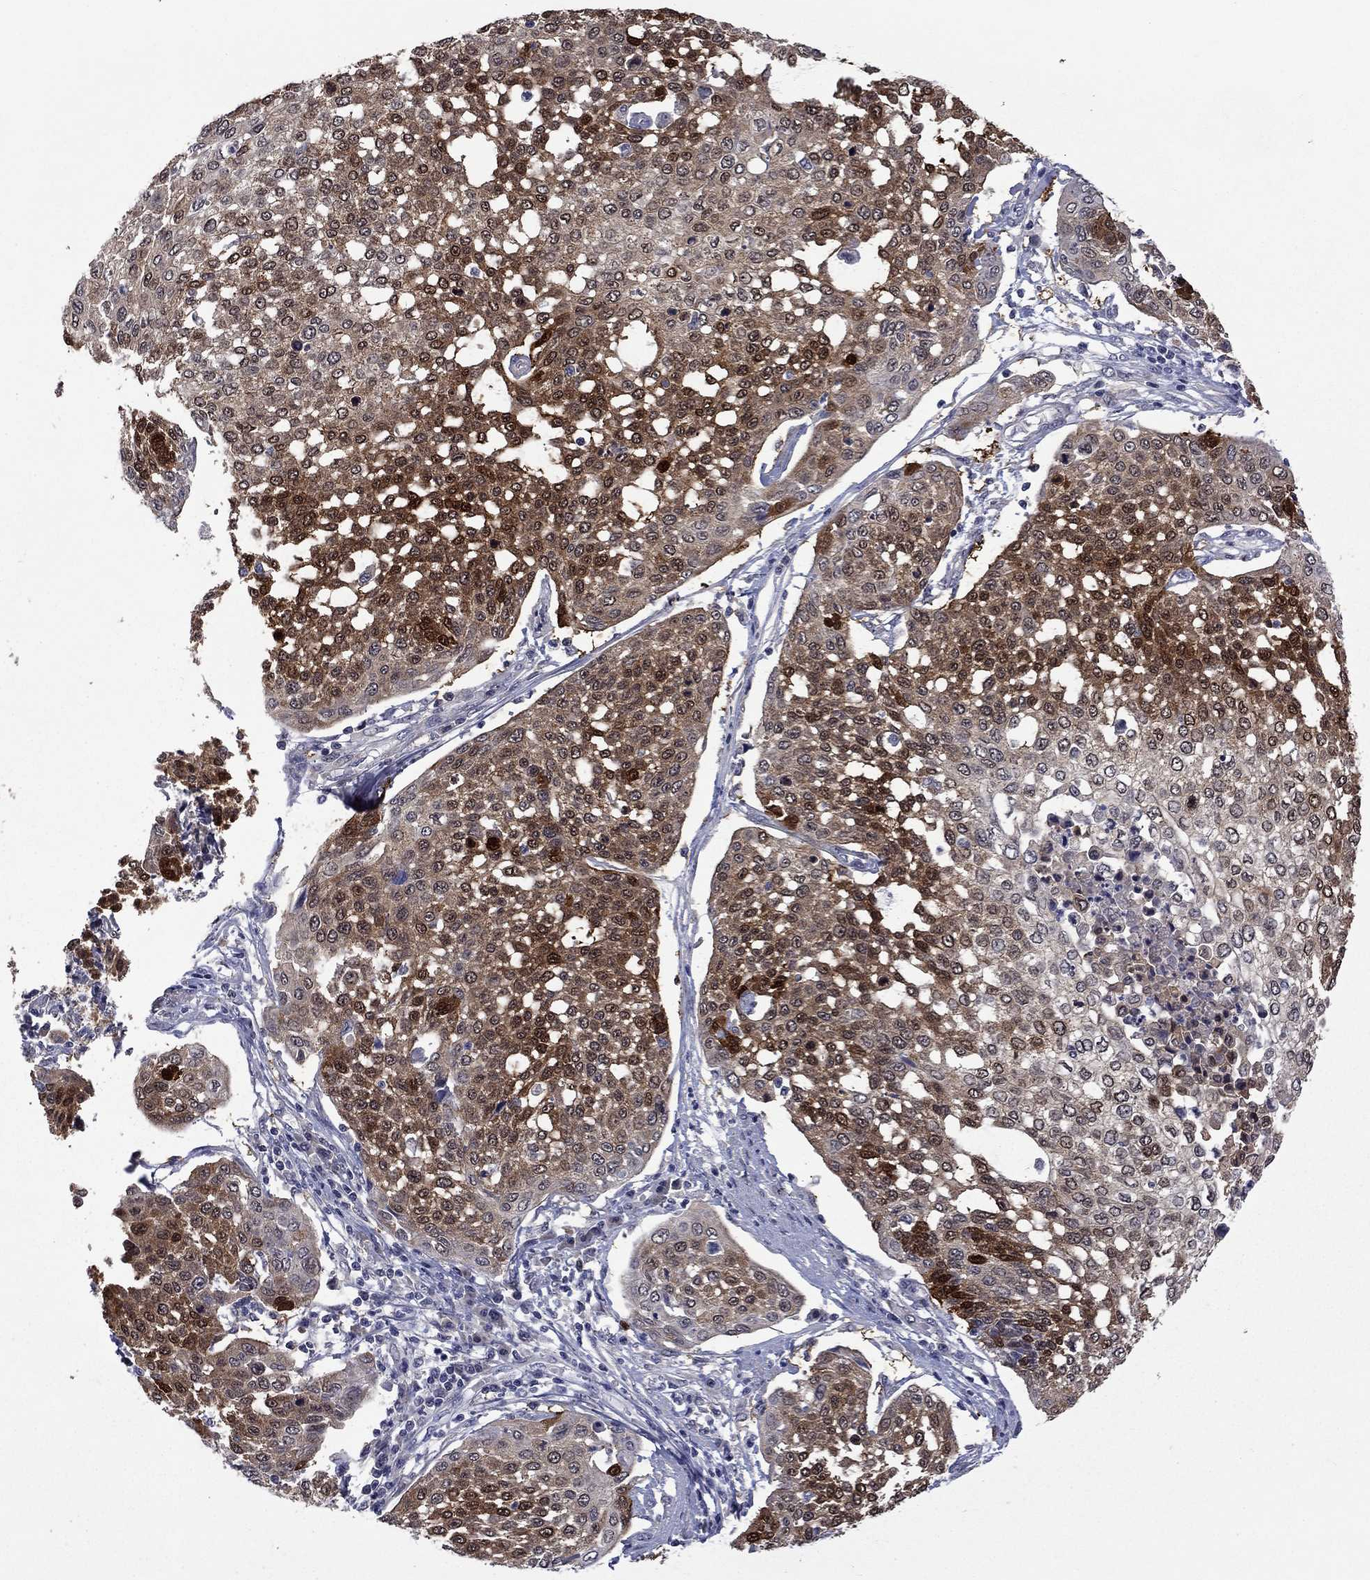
{"staining": {"intensity": "strong", "quantity": "25%-75%", "location": "cytoplasmic/membranous,nuclear"}, "tissue": "cervical cancer", "cell_type": "Tumor cells", "image_type": "cancer", "snomed": [{"axis": "morphology", "description": "Squamous cell carcinoma, NOS"}, {"axis": "topography", "description": "Cervix"}], "caption": "Cervical cancer was stained to show a protein in brown. There is high levels of strong cytoplasmic/membranous and nuclear expression in about 25%-75% of tumor cells. Using DAB (3,3'-diaminobenzidine) (brown) and hematoxylin (blue) stains, captured at high magnification using brightfield microscopy.", "gene": "CBR1", "patient": {"sex": "female", "age": 34}}